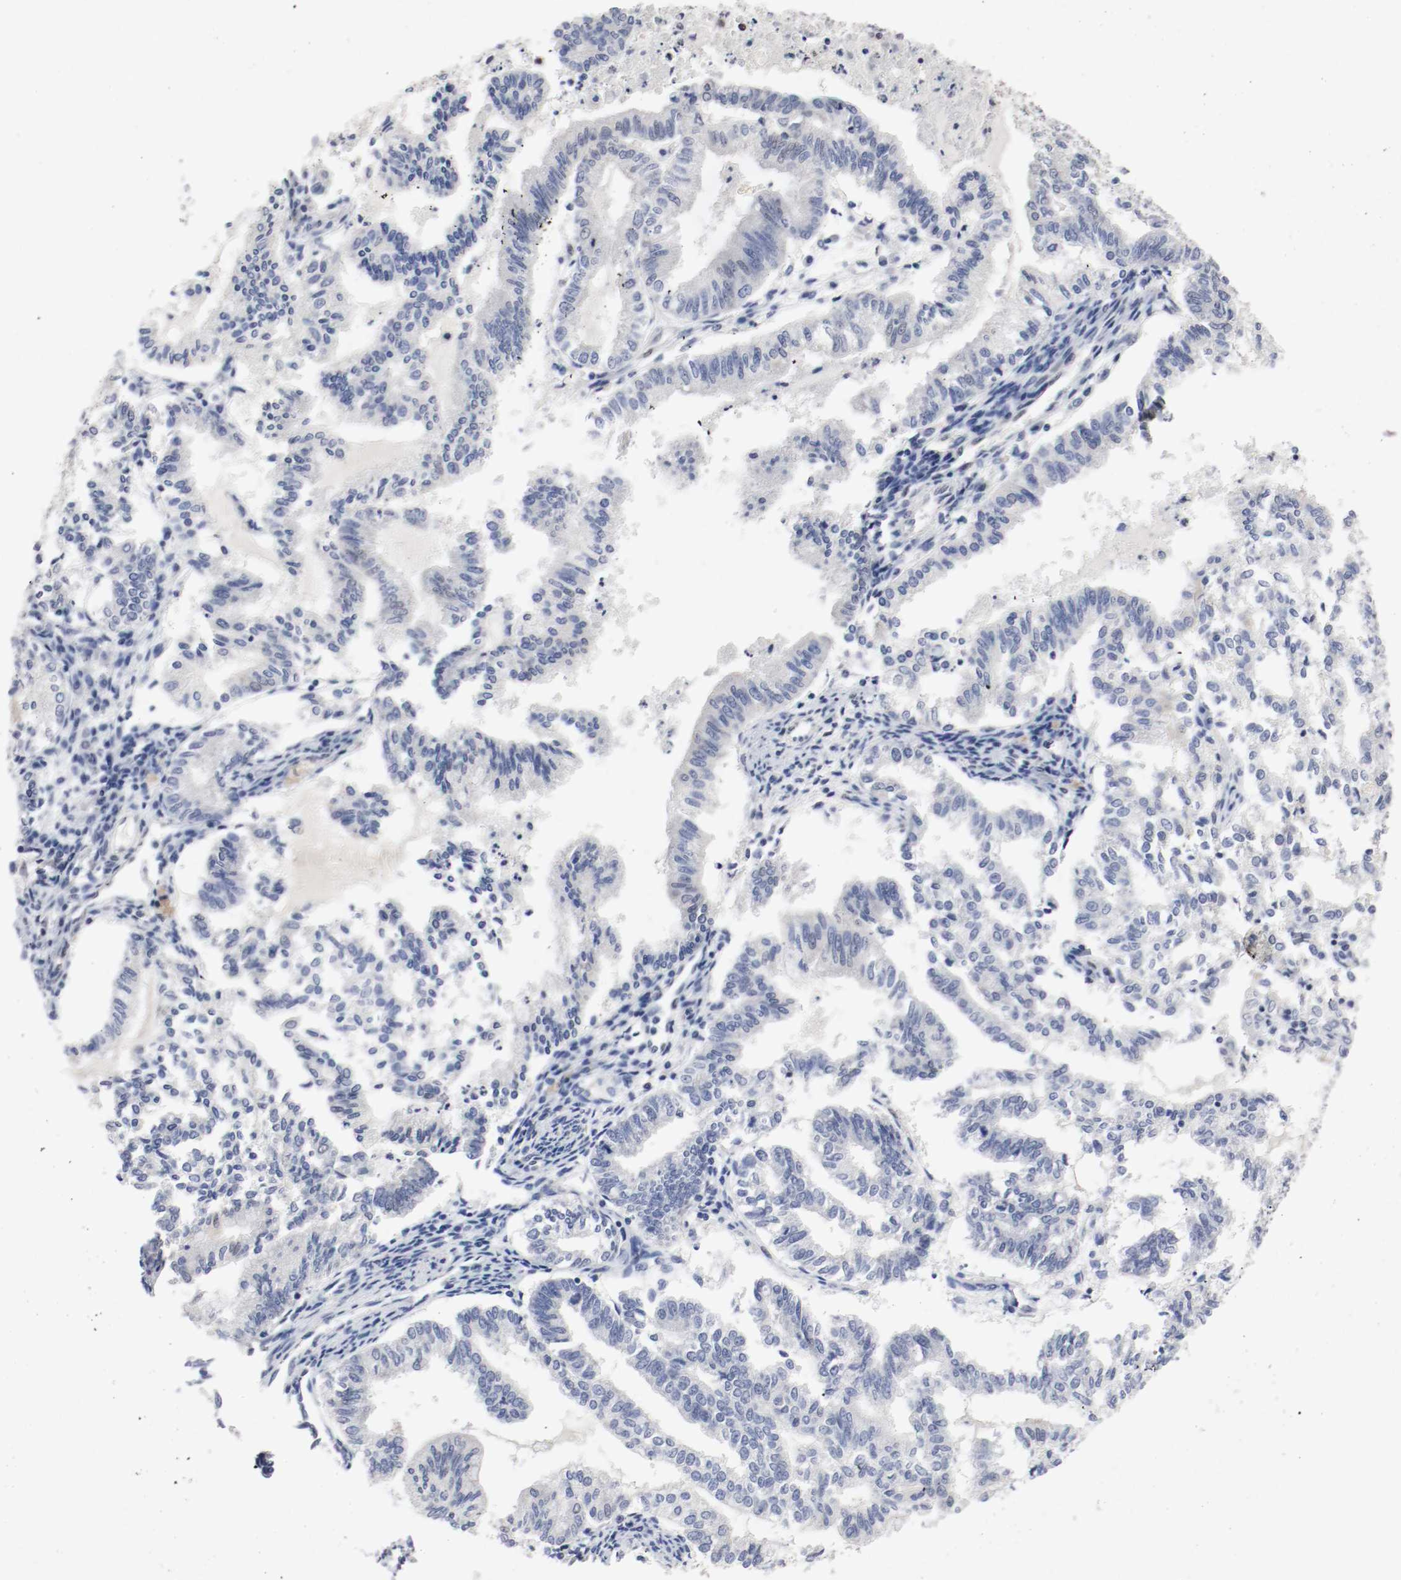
{"staining": {"intensity": "weak", "quantity": "<25%", "location": "nuclear"}, "tissue": "endometrial cancer", "cell_type": "Tumor cells", "image_type": "cancer", "snomed": [{"axis": "morphology", "description": "Adenocarcinoma, NOS"}, {"axis": "topography", "description": "Endometrium"}], "caption": "A photomicrograph of human endometrial cancer is negative for staining in tumor cells. The staining is performed using DAB brown chromogen with nuclei counter-stained in using hematoxylin.", "gene": "FOSL2", "patient": {"sex": "female", "age": 79}}